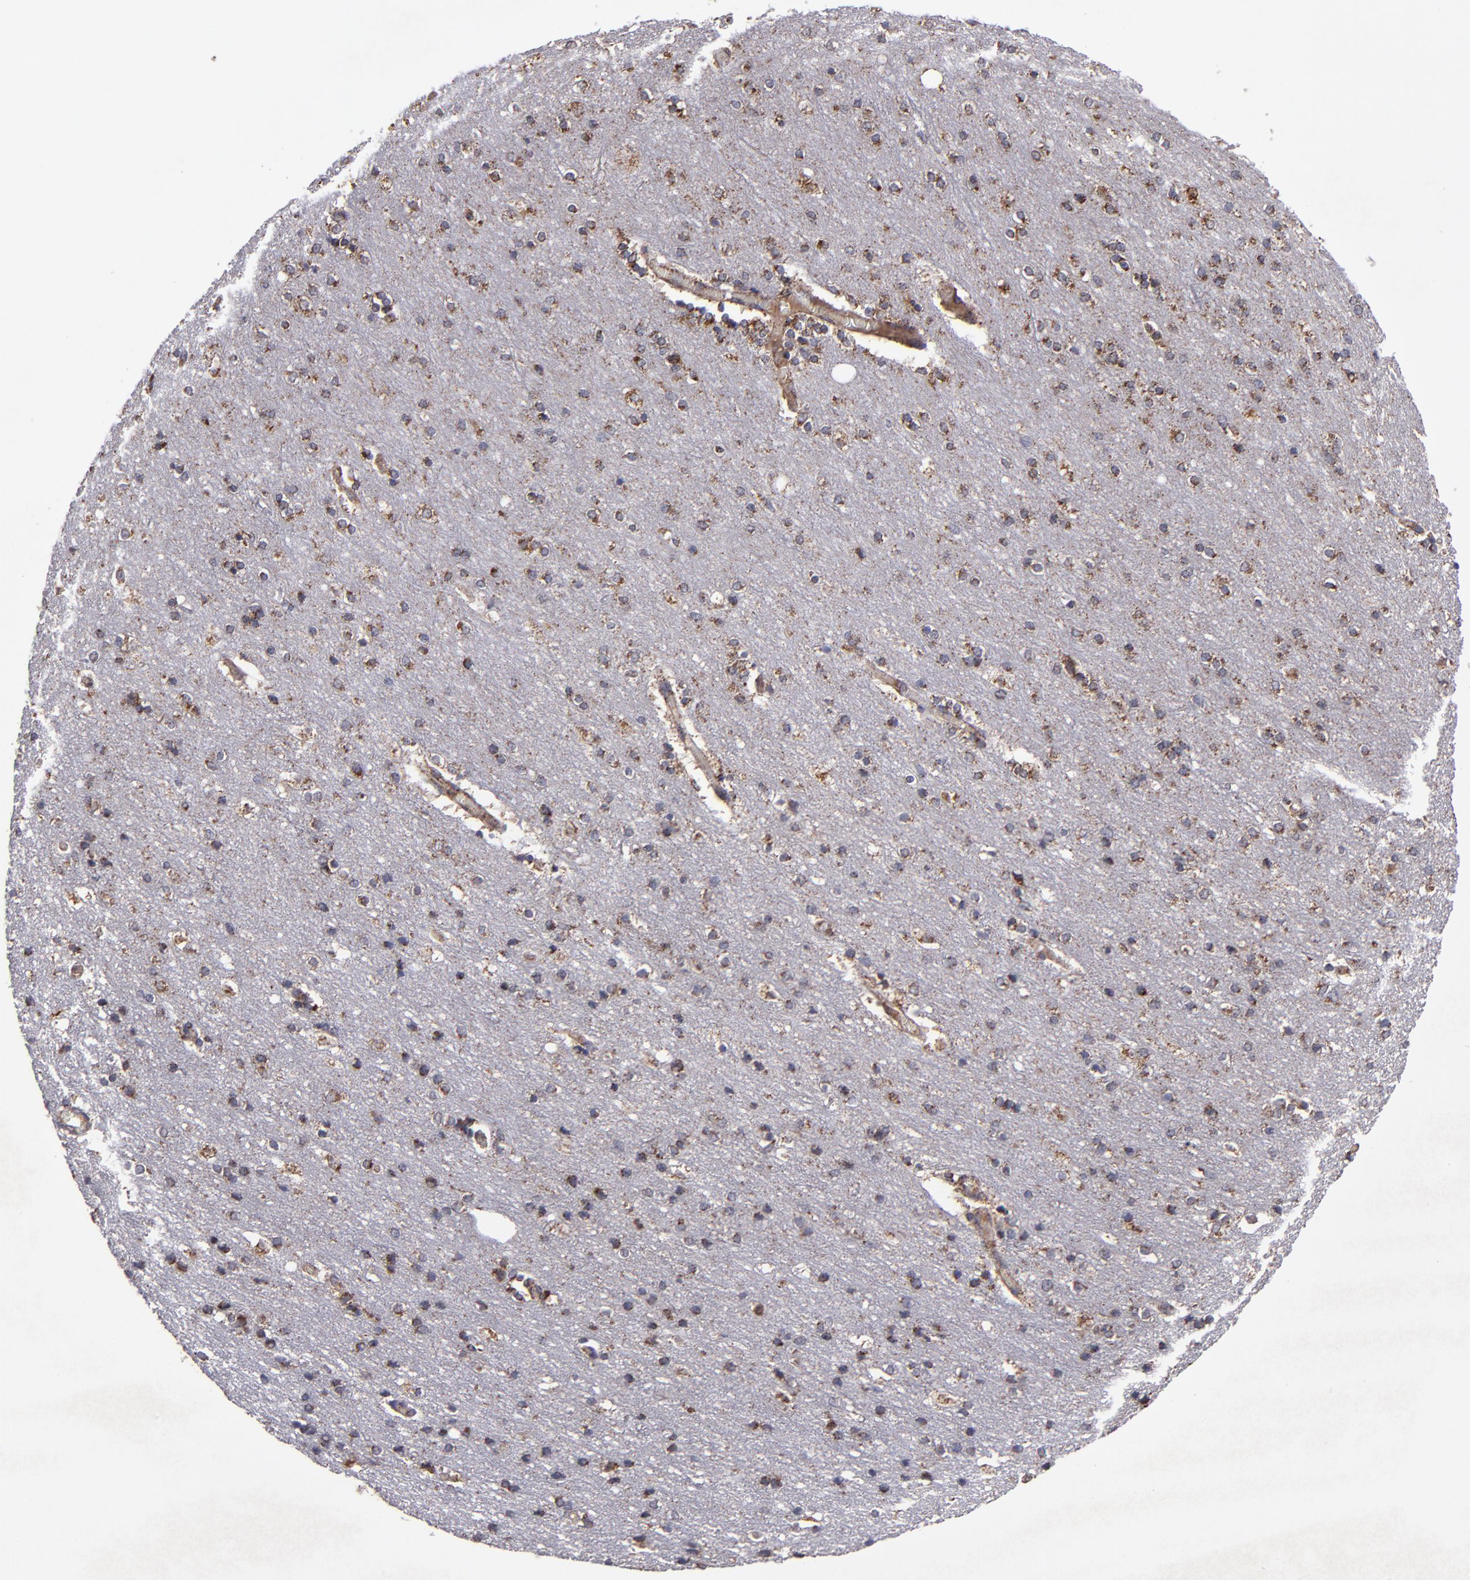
{"staining": {"intensity": "weak", "quantity": ">75%", "location": "cytoplasmic/membranous"}, "tissue": "cerebral cortex", "cell_type": "Endothelial cells", "image_type": "normal", "snomed": [{"axis": "morphology", "description": "Normal tissue, NOS"}, {"axis": "topography", "description": "Cerebral cortex"}], "caption": "Brown immunohistochemical staining in unremarkable cerebral cortex exhibits weak cytoplasmic/membranous expression in about >75% of endothelial cells.", "gene": "TIMM9", "patient": {"sex": "female", "age": 54}}